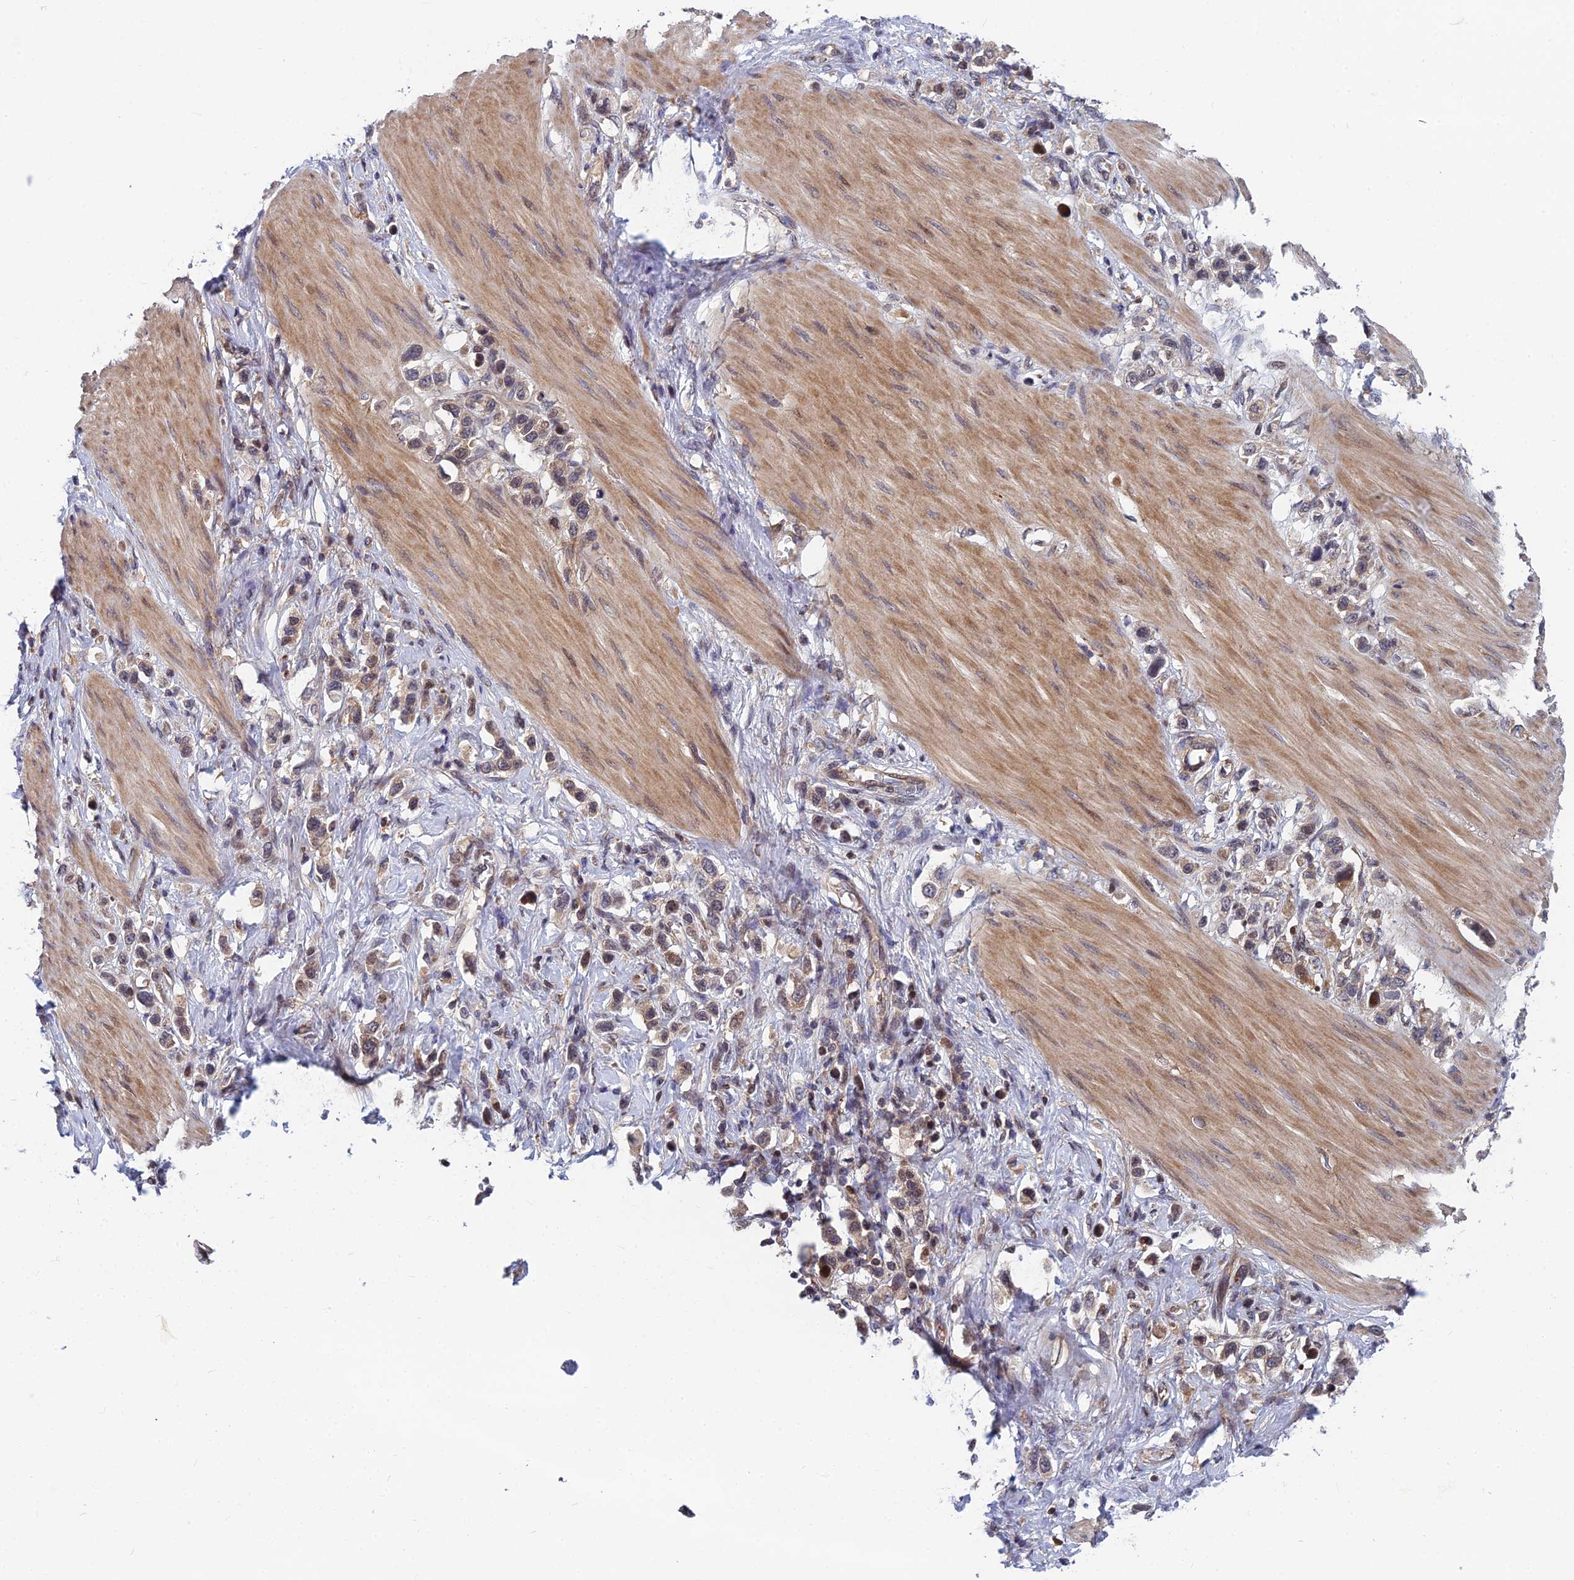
{"staining": {"intensity": "weak", "quantity": ">75%", "location": "cytoplasmic/membranous"}, "tissue": "stomach cancer", "cell_type": "Tumor cells", "image_type": "cancer", "snomed": [{"axis": "morphology", "description": "Adenocarcinoma, NOS"}, {"axis": "topography", "description": "Stomach"}], "caption": "IHC (DAB) staining of stomach adenocarcinoma demonstrates weak cytoplasmic/membranous protein positivity in about >75% of tumor cells.", "gene": "COMMD2", "patient": {"sex": "female", "age": 65}}